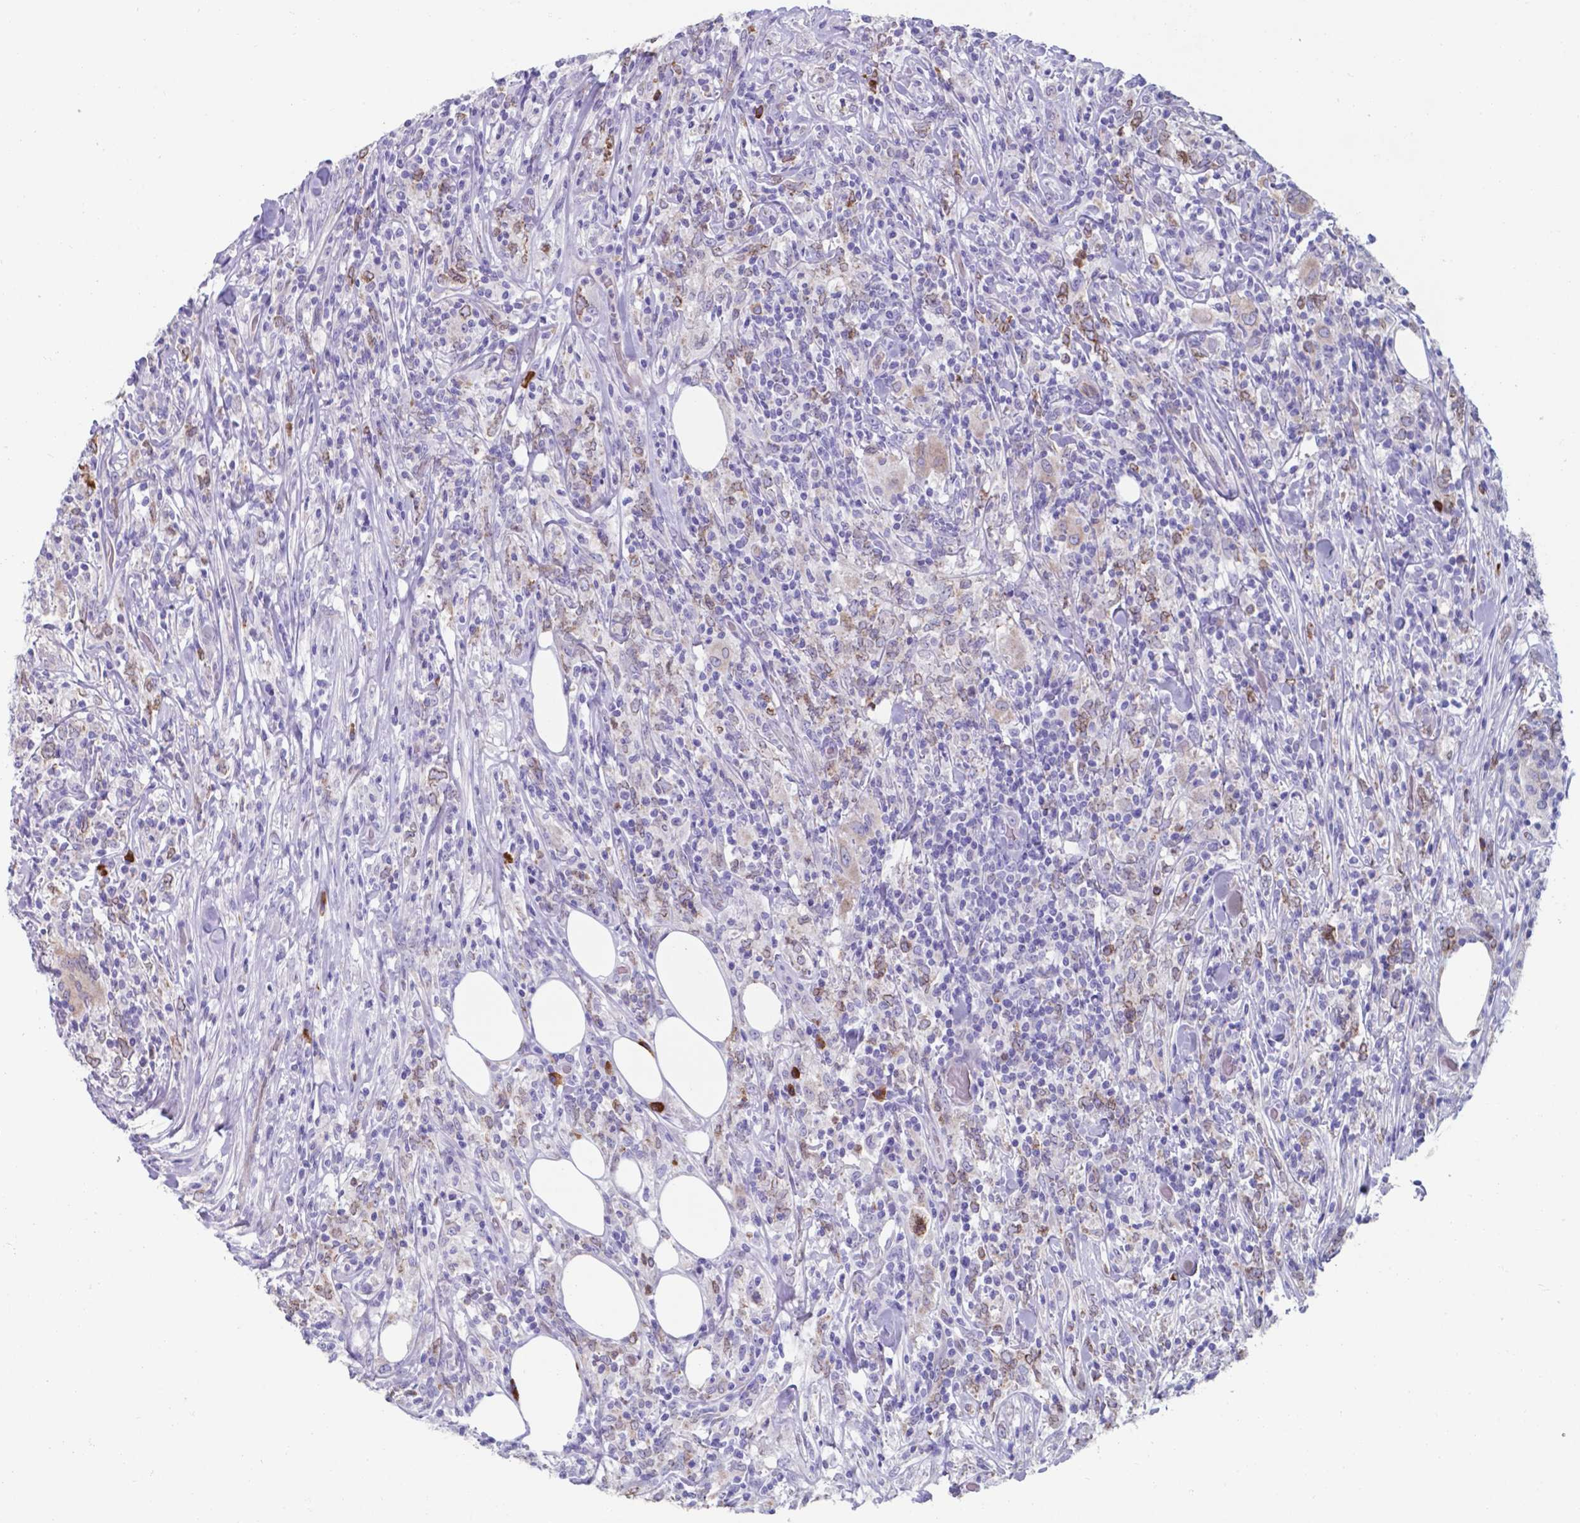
{"staining": {"intensity": "weak", "quantity": "<25%", "location": "cytoplasmic/membranous"}, "tissue": "lymphoma", "cell_type": "Tumor cells", "image_type": "cancer", "snomed": [{"axis": "morphology", "description": "Malignant lymphoma, non-Hodgkin's type, High grade"}, {"axis": "topography", "description": "Lymph node"}], "caption": "Immunohistochemistry of lymphoma demonstrates no expression in tumor cells.", "gene": "UBE2J1", "patient": {"sex": "female", "age": 84}}